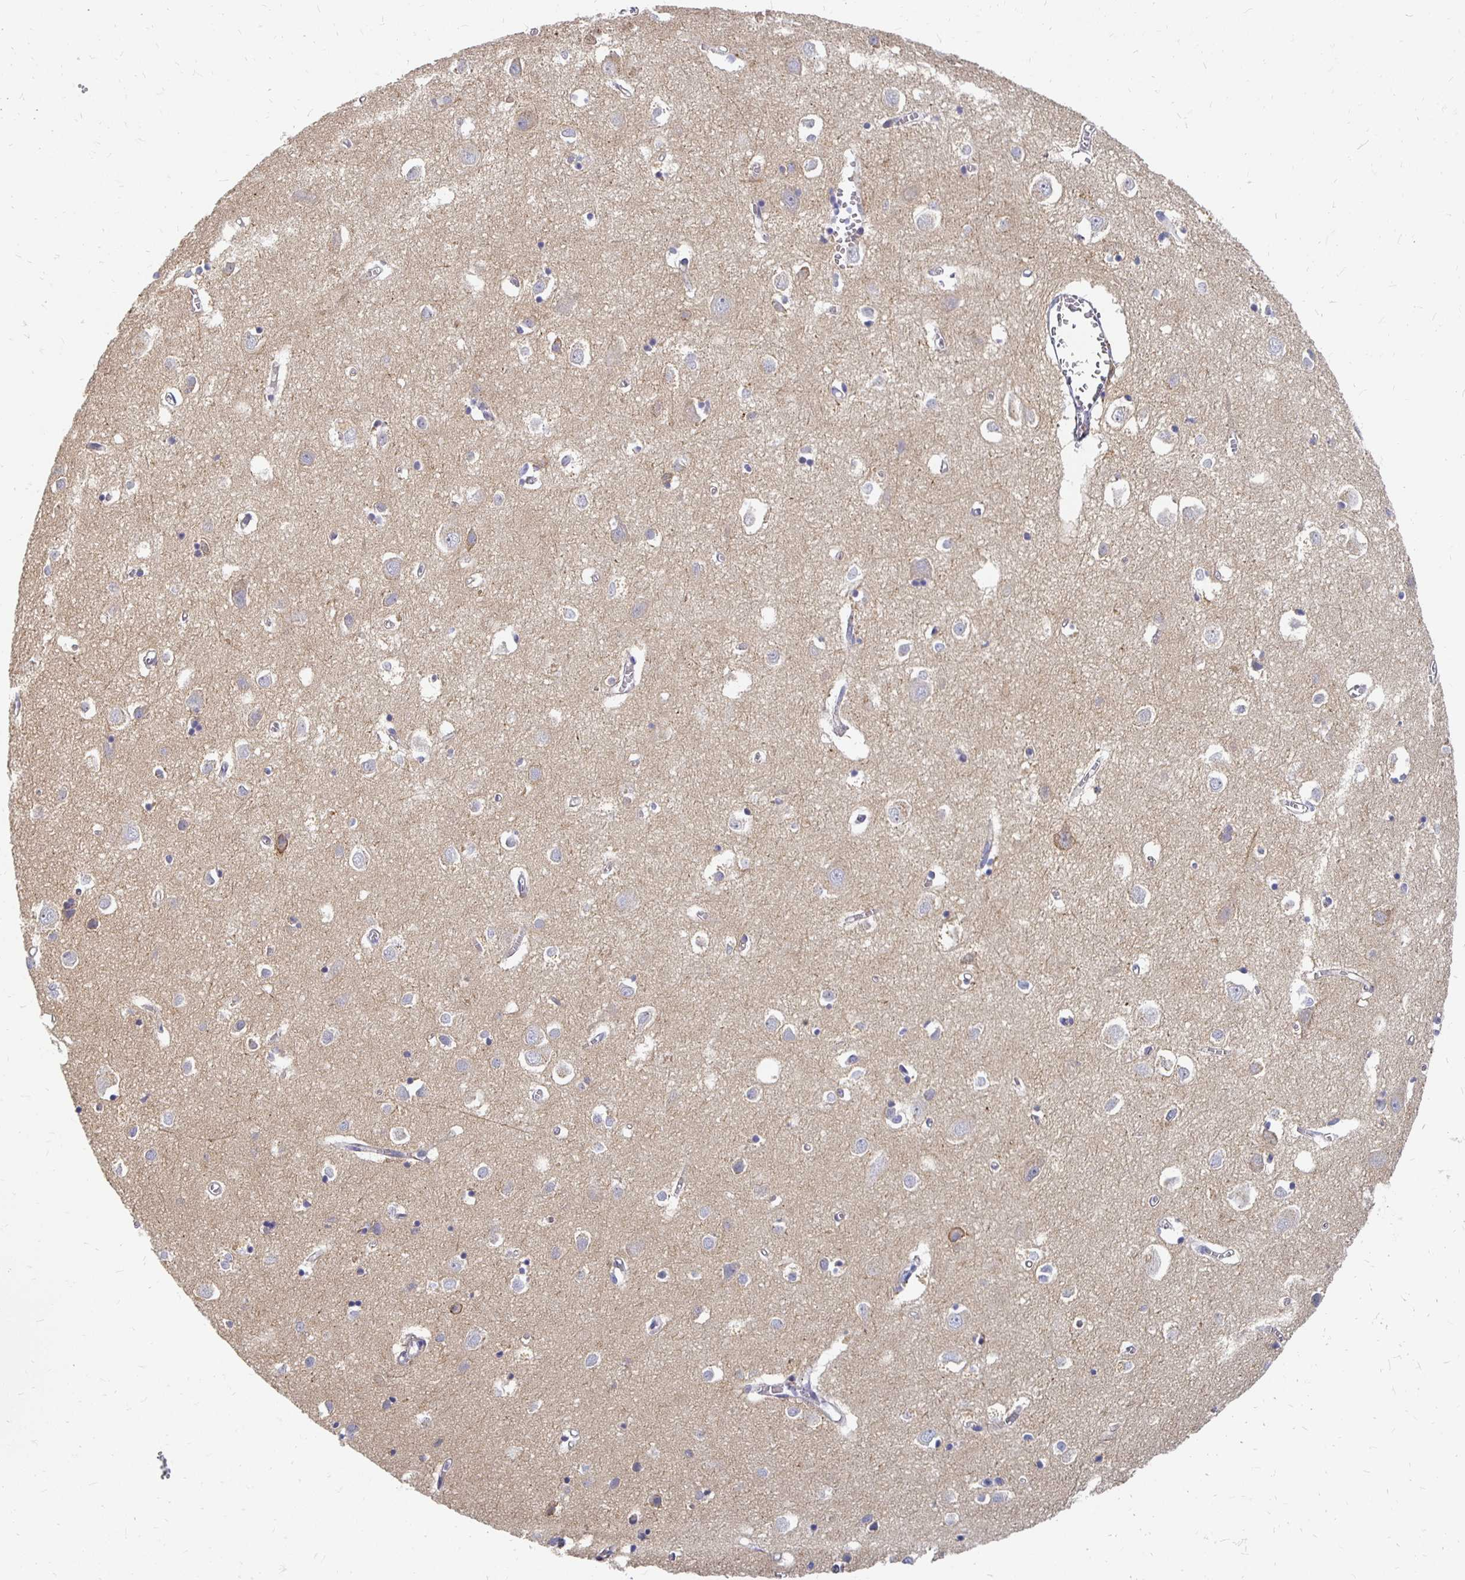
{"staining": {"intensity": "negative", "quantity": "none", "location": "none"}, "tissue": "cerebral cortex", "cell_type": "Endothelial cells", "image_type": "normal", "snomed": [{"axis": "morphology", "description": "Normal tissue, NOS"}, {"axis": "topography", "description": "Cerebral cortex"}], "caption": "This histopathology image is of unremarkable cerebral cortex stained with IHC to label a protein in brown with the nuclei are counter-stained blue. There is no staining in endothelial cells.", "gene": "FKRP", "patient": {"sex": "male", "age": 70}}